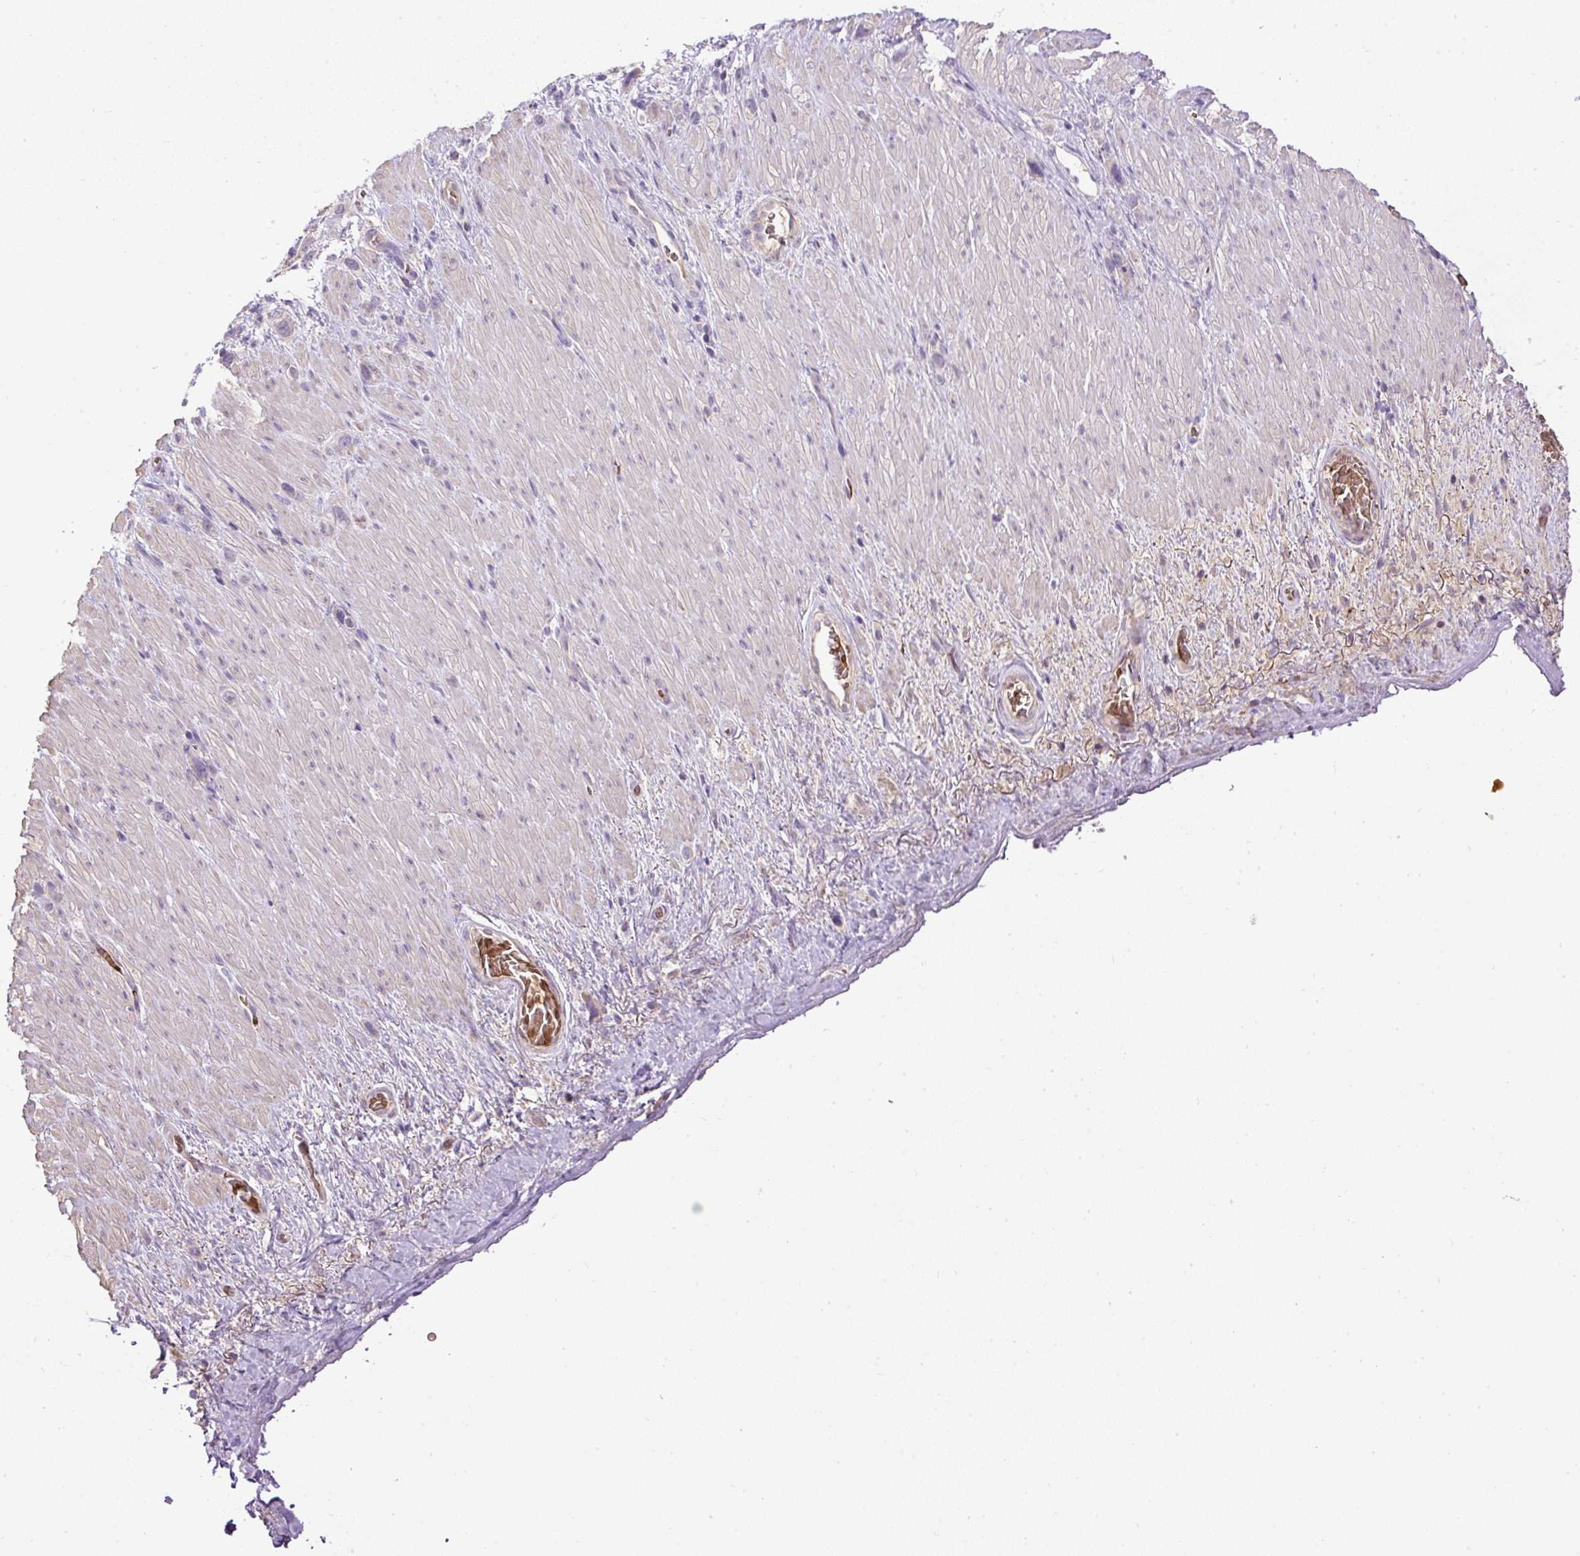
{"staining": {"intensity": "negative", "quantity": "none", "location": "none"}, "tissue": "stomach cancer", "cell_type": "Tumor cells", "image_type": "cancer", "snomed": [{"axis": "morphology", "description": "Adenocarcinoma, NOS"}, {"axis": "topography", "description": "Stomach"}], "caption": "An image of human adenocarcinoma (stomach) is negative for staining in tumor cells.", "gene": "CXCL13", "patient": {"sex": "female", "age": 65}}